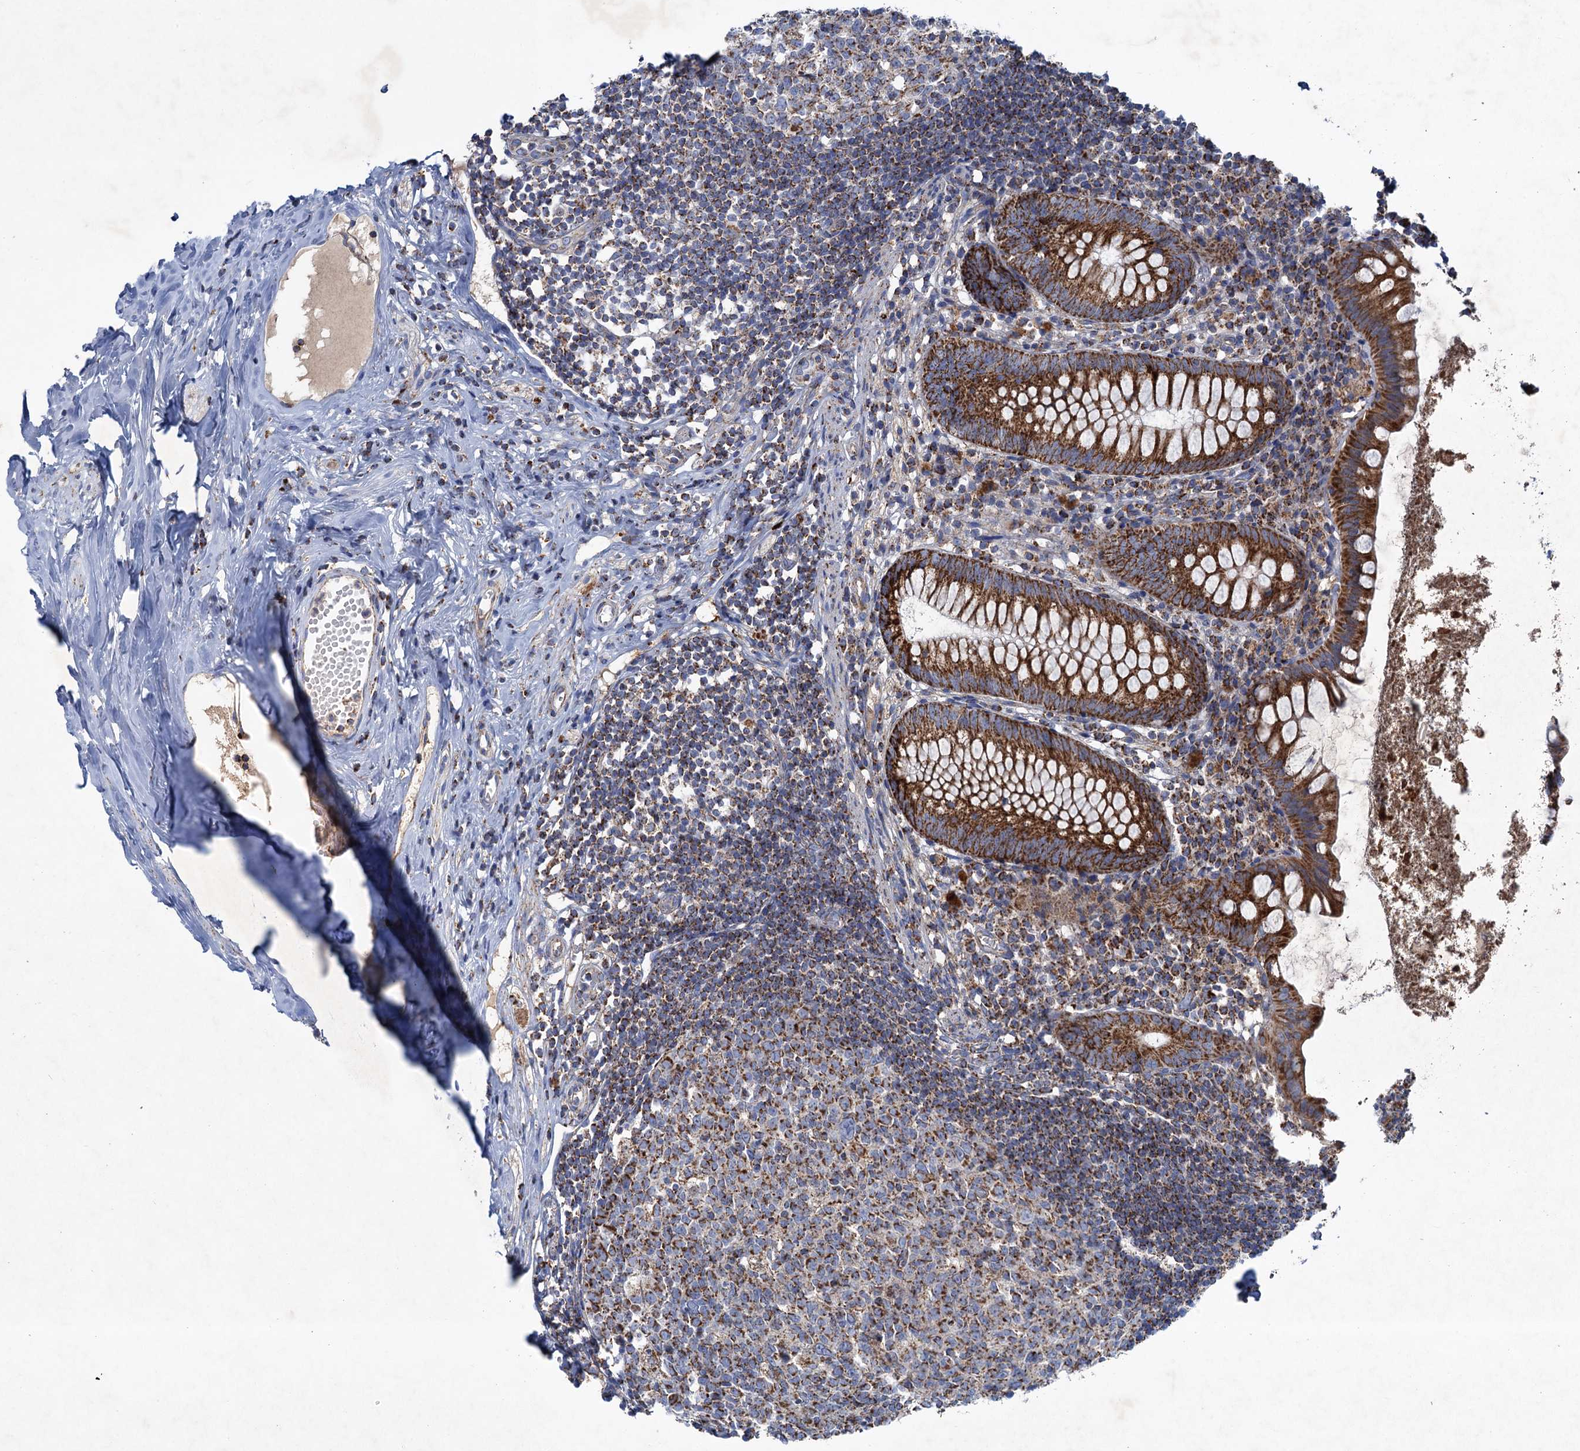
{"staining": {"intensity": "strong", "quantity": ">75%", "location": "cytoplasmic/membranous"}, "tissue": "appendix", "cell_type": "Glandular cells", "image_type": "normal", "snomed": [{"axis": "morphology", "description": "Normal tissue, NOS"}, {"axis": "topography", "description": "Appendix"}], "caption": "Immunohistochemistry (IHC) image of benign appendix stained for a protein (brown), which reveals high levels of strong cytoplasmic/membranous positivity in approximately >75% of glandular cells.", "gene": "GTPBP3", "patient": {"sex": "female", "age": 51}}